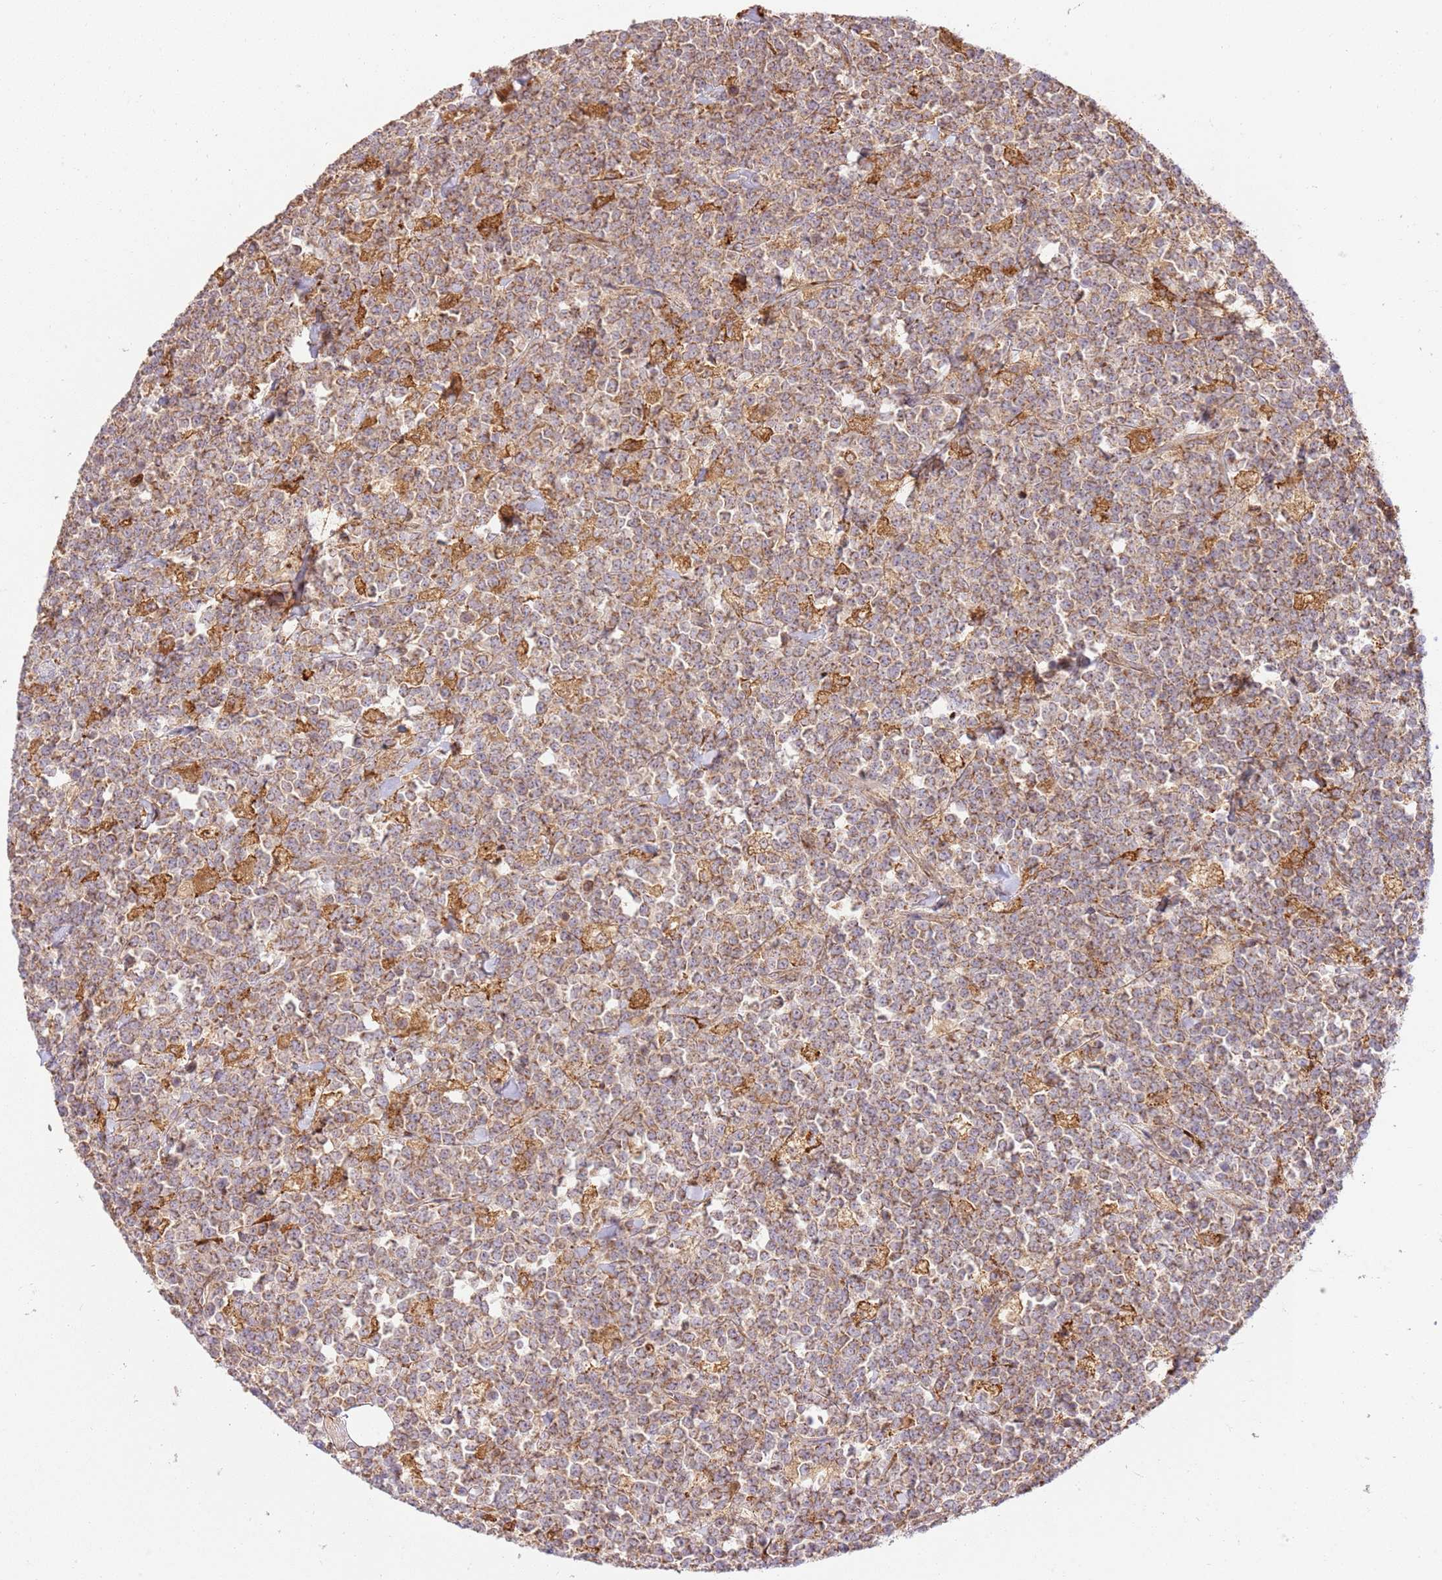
{"staining": {"intensity": "moderate", "quantity": ">75%", "location": "cytoplasmic/membranous"}, "tissue": "lymphoma", "cell_type": "Tumor cells", "image_type": "cancer", "snomed": [{"axis": "morphology", "description": "Malignant lymphoma, non-Hodgkin's type, High grade"}, {"axis": "topography", "description": "Small intestine"}, {"axis": "topography", "description": "Colon"}], "caption": "Lymphoma stained with a protein marker demonstrates moderate staining in tumor cells.", "gene": "SPATA2L", "patient": {"sex": "male", "age": 8}}